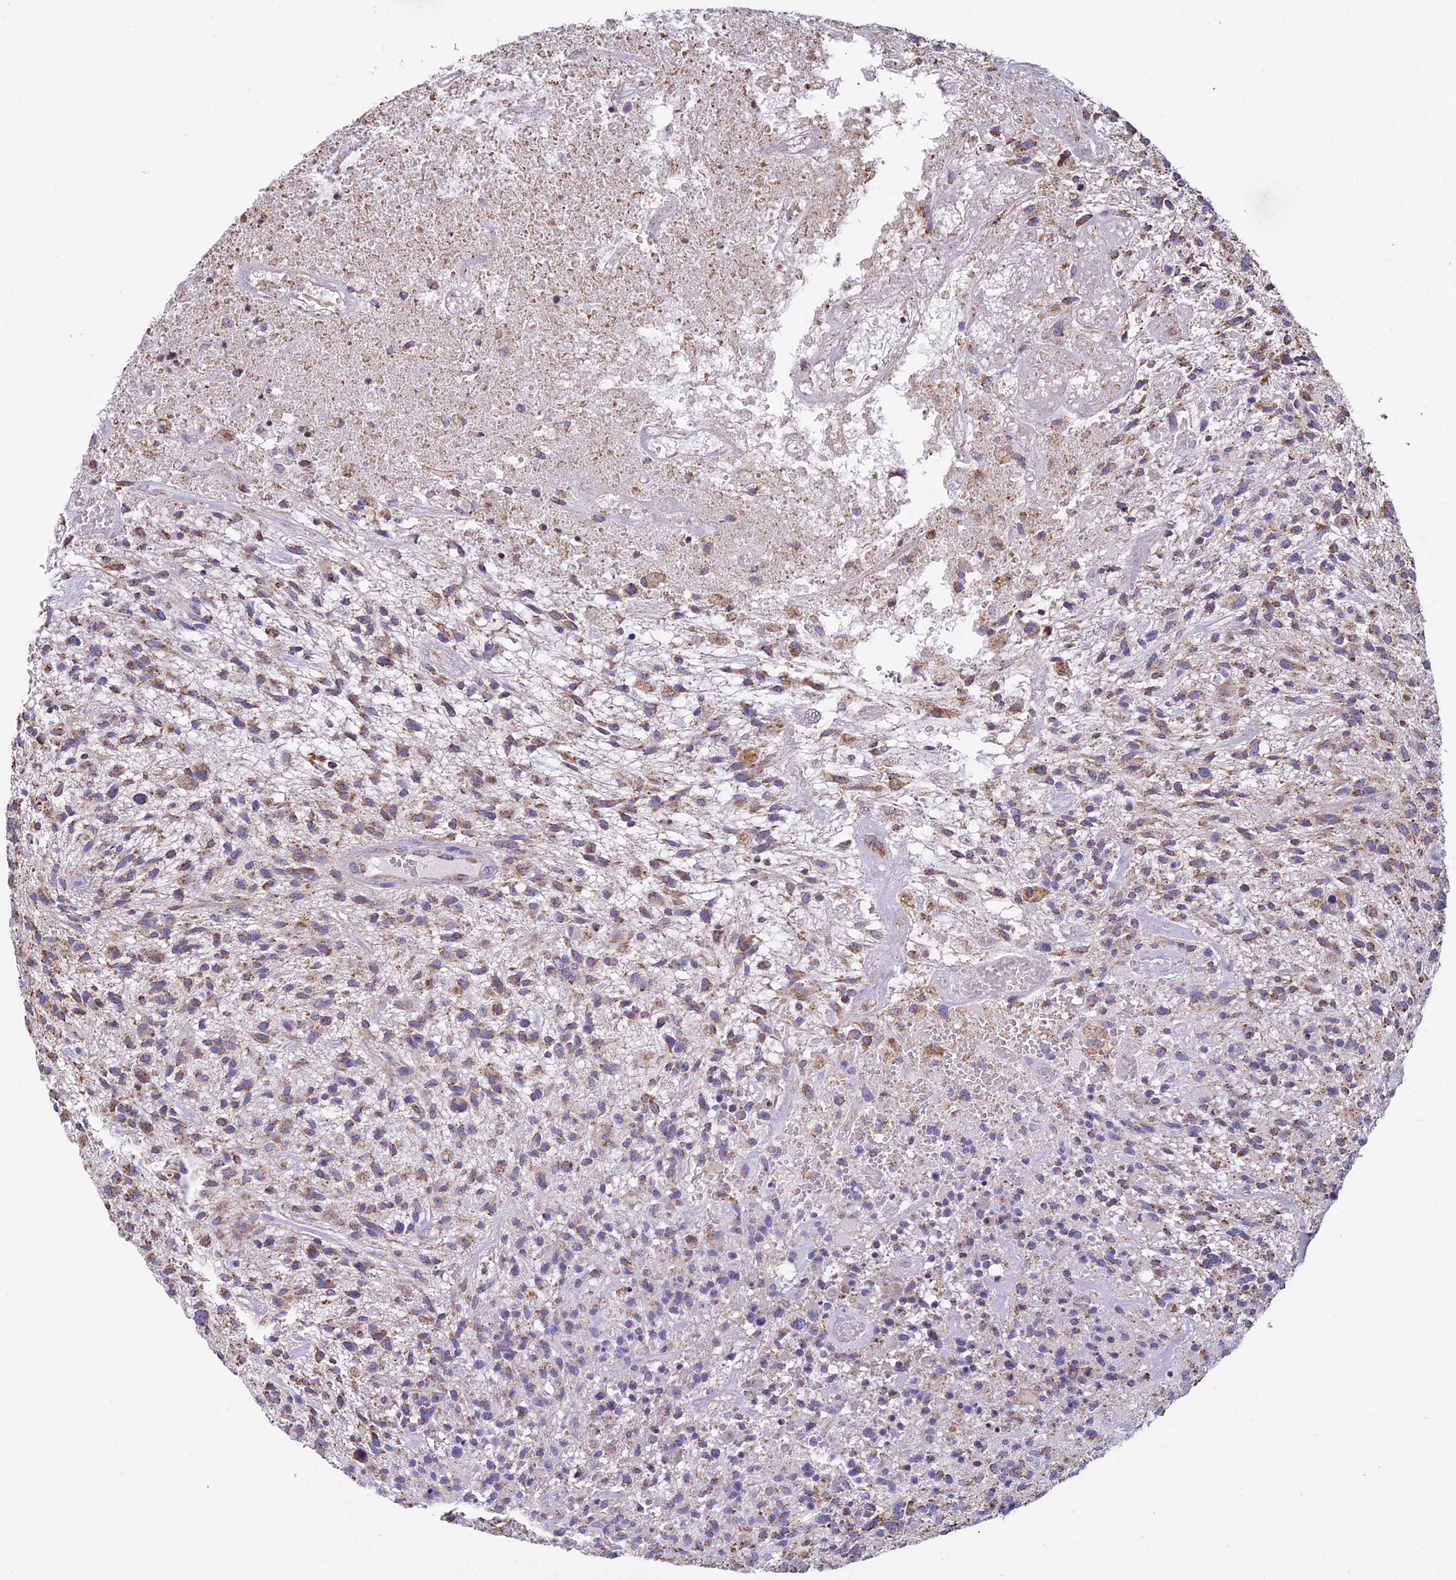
{"staining": {"intensity": "moderate", "quantity": ">75%", "location": "cytoplasmic/membranous"}, "tissue": "glioma", "cell_type": "Tumor cells", "image_type": "cancer", "snomed": [{"axis": "morphology", "description": "Glioma, malignant, High grade"}, {"axis": "topography", "description": "Brain"}], "caption": "Protein expression analysis of glioma exhibits moderate cytoplasmic/membranous staining in approximately >75% of tumor cells.", "gene": "OR2W3", "patient": {"sex": "male", "age": 47}}